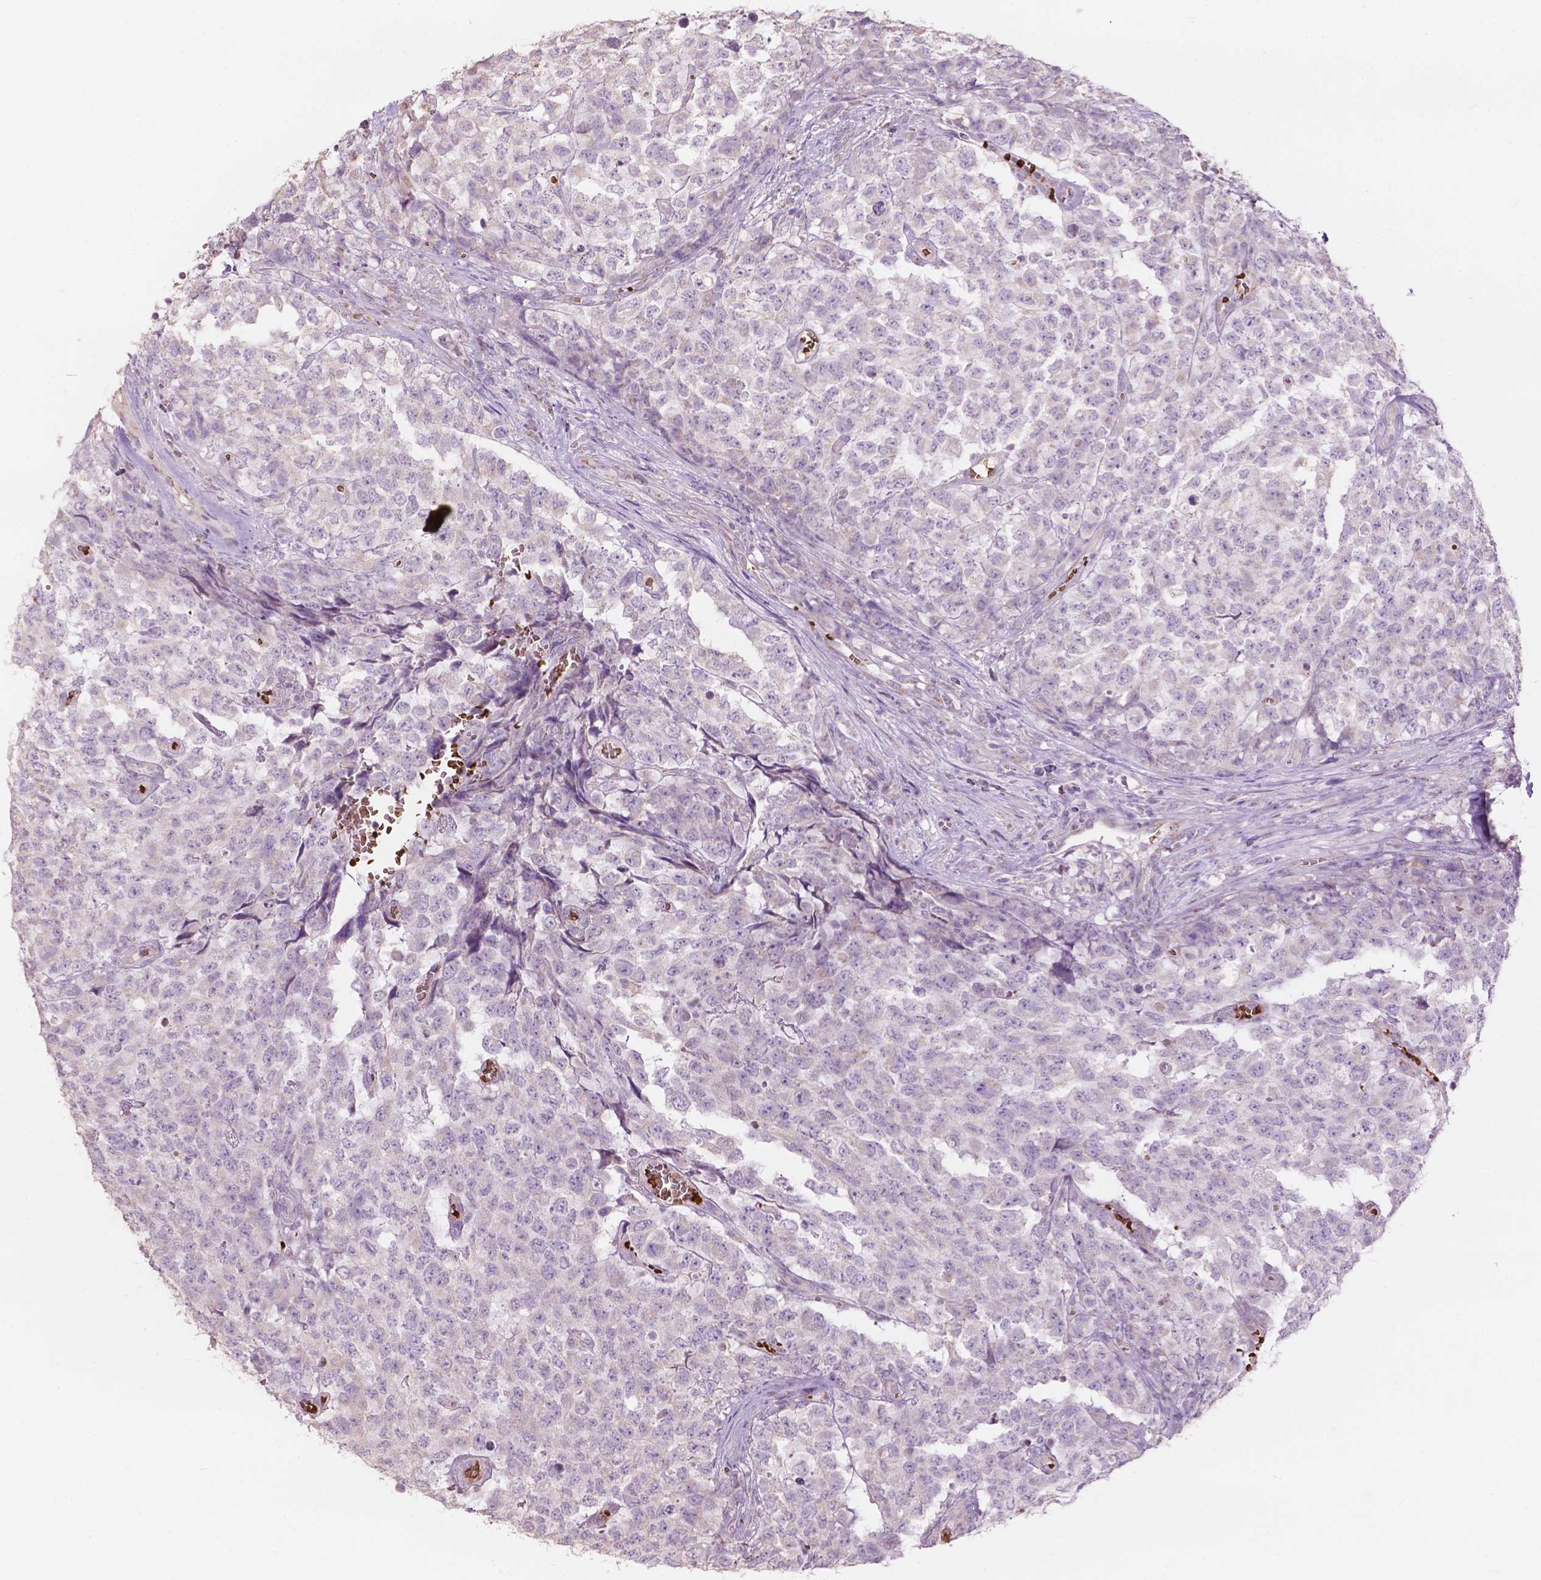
{"staining": {"intensity": "negative", "quantity": "none", "location": "none"}, "tissue": "testis cancer", "cell_type": "Tumor cells", "image_type": "cancer", "snomed": [{"axis": "morphology", "description": "Carcinoma, Embryonal, NOS"}, {"axis": "topography", "description": "Testis"}], "caption": "Embryonal carcinoma (testis) was stained to show a protein in brown. There is no significant staining in tumor cells.", "gene": "NDUFS1", "patient": {"sex": "male", "age": 23}}